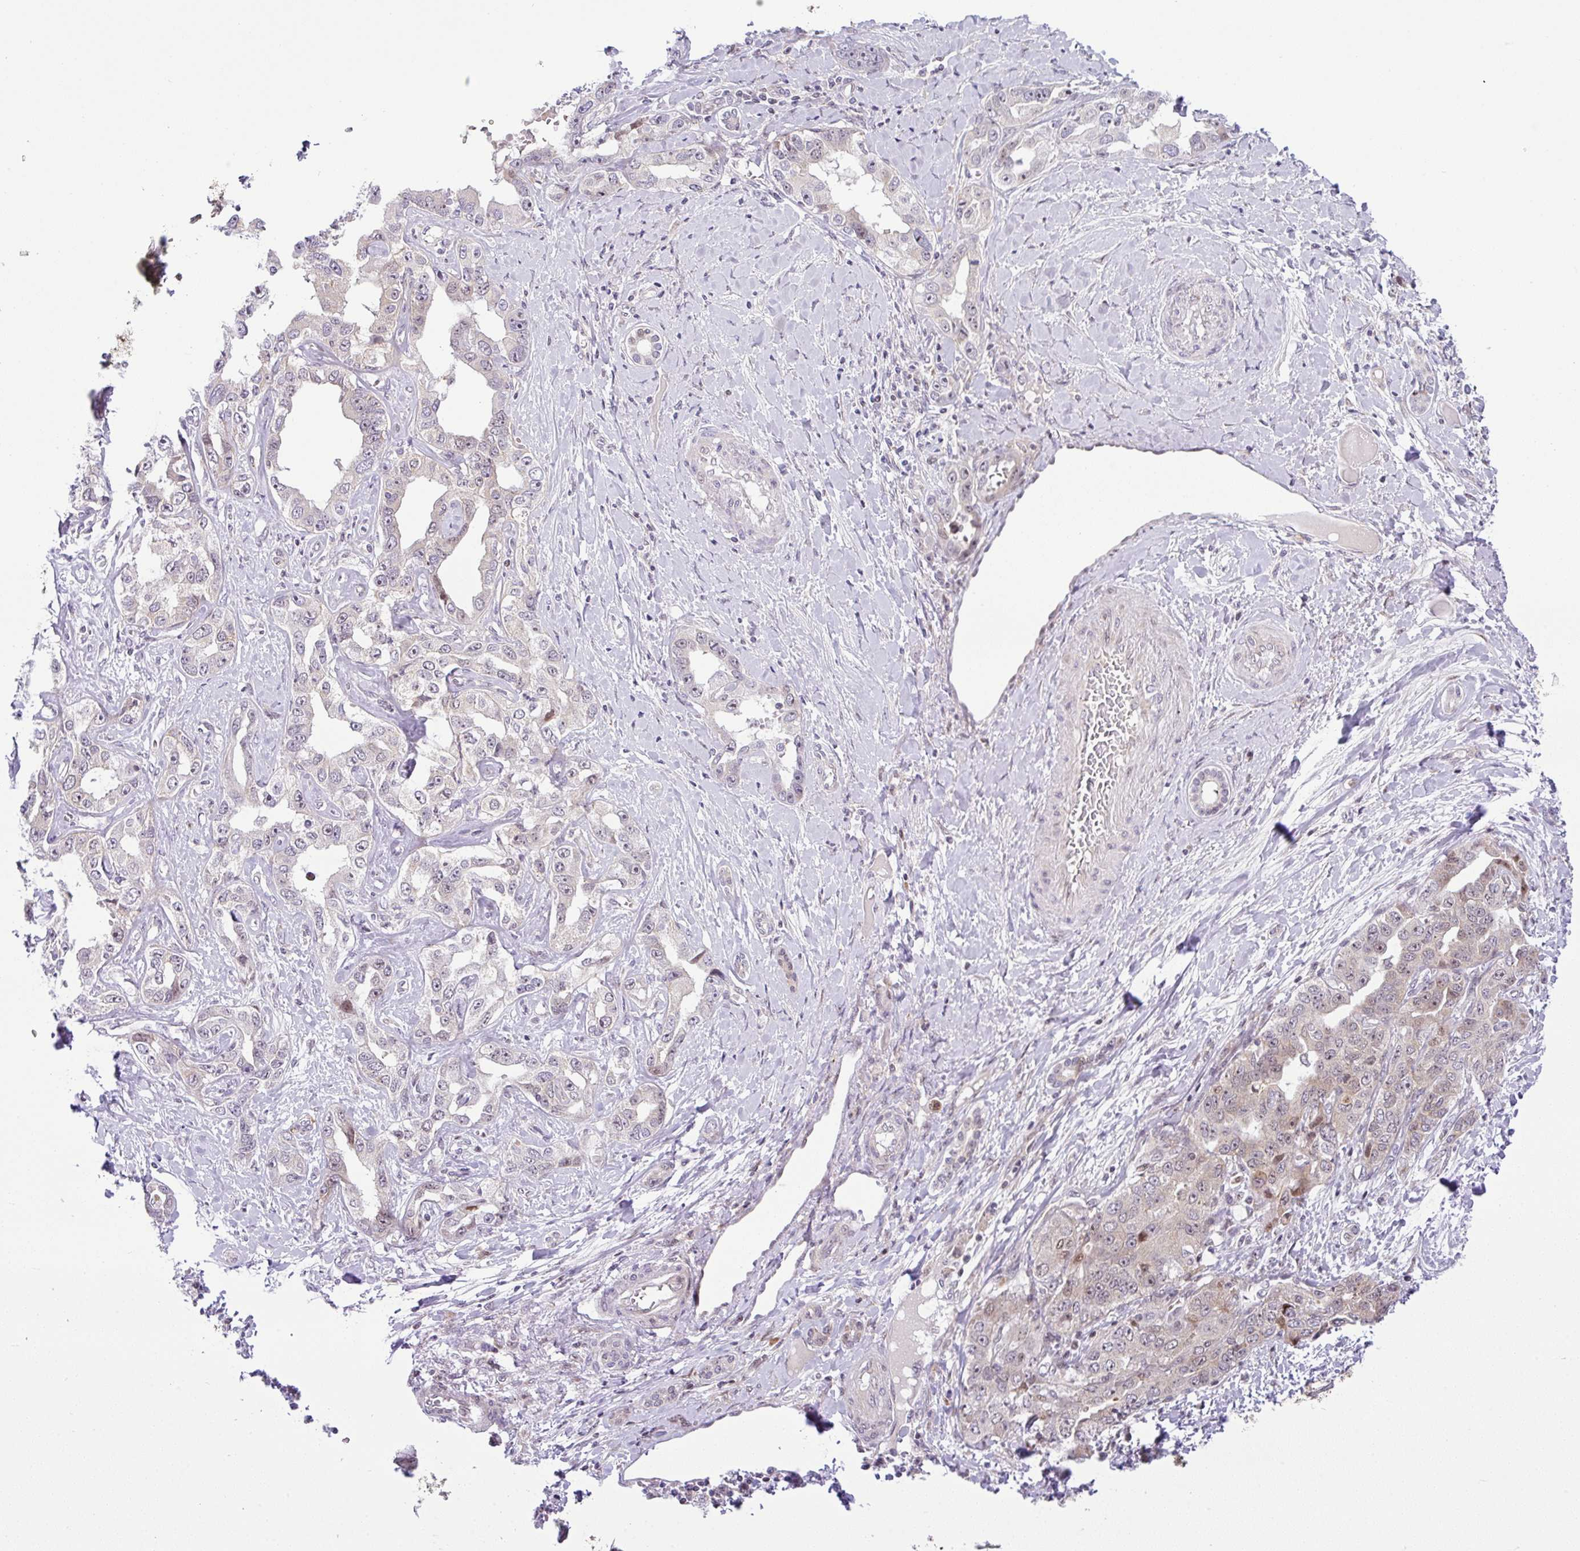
{"staining": {"intensity": "weak", "quantity": "<25%", "location": "nuclear"}, "tissue": "liver cancer", "cell_type": "Tumor cells", "image_type": "cancer", "snomed": [{"axis": "morphology", "description": "Cholangiocarcinoma"}, {"axis": "topography", "description": "Liver"}], "caption": "IHC of human liver cholangiocarcinoma displays no positivity in tumor cells.", "gene": "NDUFB2", "patient": {"sex": "male", "age": 59}}